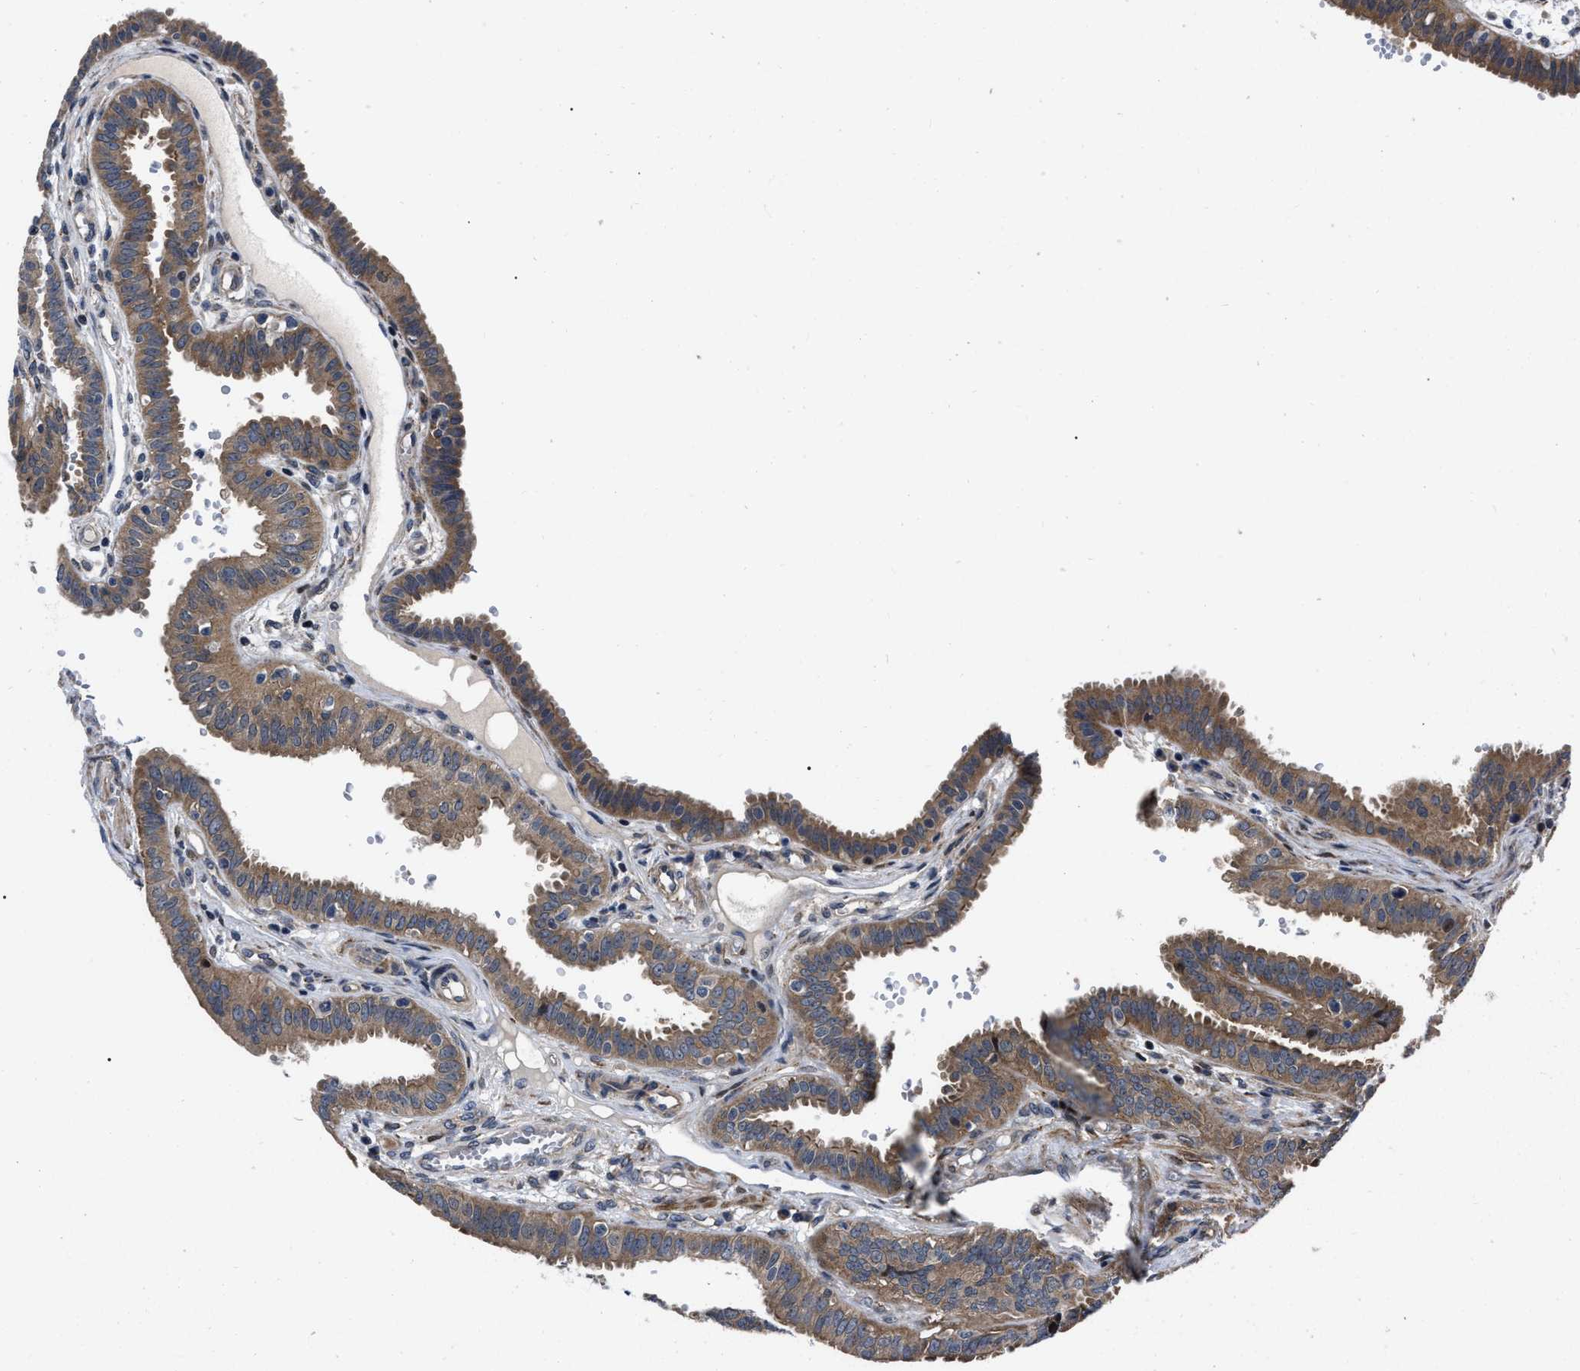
{"staining": {"intensity": "moderate", "quantity": ">75%", "location": "cytoplasmic/membranous"}, "tissue": "fallopian tube", "cell_type": "Glandular cells", "image_type": "normal", "snomed": [{"axis": "morphology", "description": "Normal tissue, NOS"}, {"axis": "topography", "description": "Fallopian tube"}, {"axis": "topography", "description": "Placenta"}], "caption": "Moderate cytoplasmic/membranous expression for a protein is identified in approximately >75% of glandular cells of benign fallopian tube using IHC.", "gene": "PPWD1", "patient": {"sex": "female", "age": 32}}